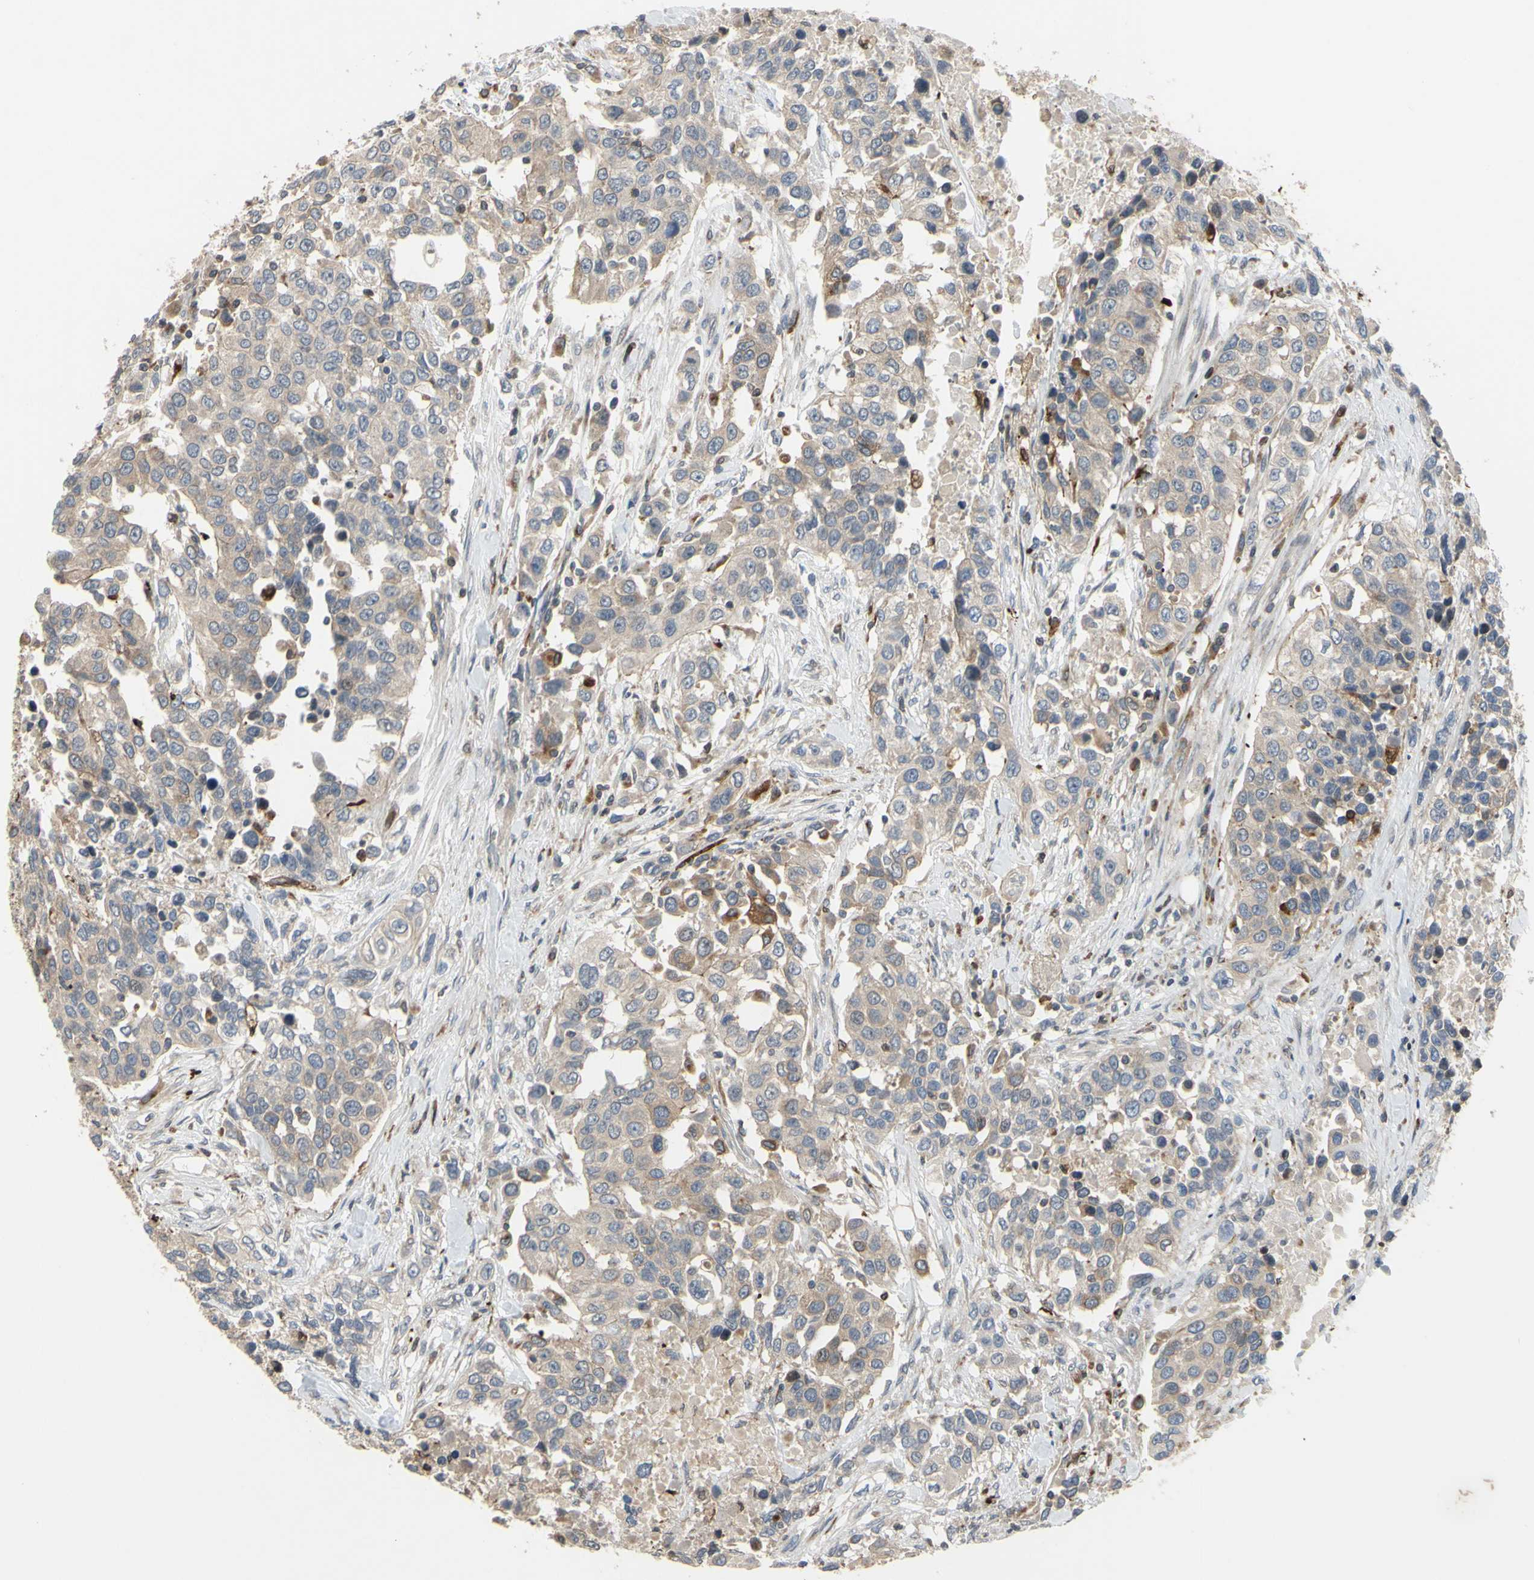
{"staining": {"intensity": "weak", "quantity": ">75%", "location": "cytoplasmic/membranous"}, "tissue": "urothelial cancer", "cell_type": "Tumor cells", "image_type": "cancer", "snomed": [{"axis": "morphology", "description": "Urothelial carcinoma, High grade"}, {"axis": "topography", "description": "Urinary bladder"}], "caption": "Brown immunohistochemical staining in human high-grade urothelial carcinoma demonstrates weak cytoplasmic/membranous expression in about >75% of tumor cells.", "gene": "PLXNA2", "patient": {"sex": "female", "age": 80}}